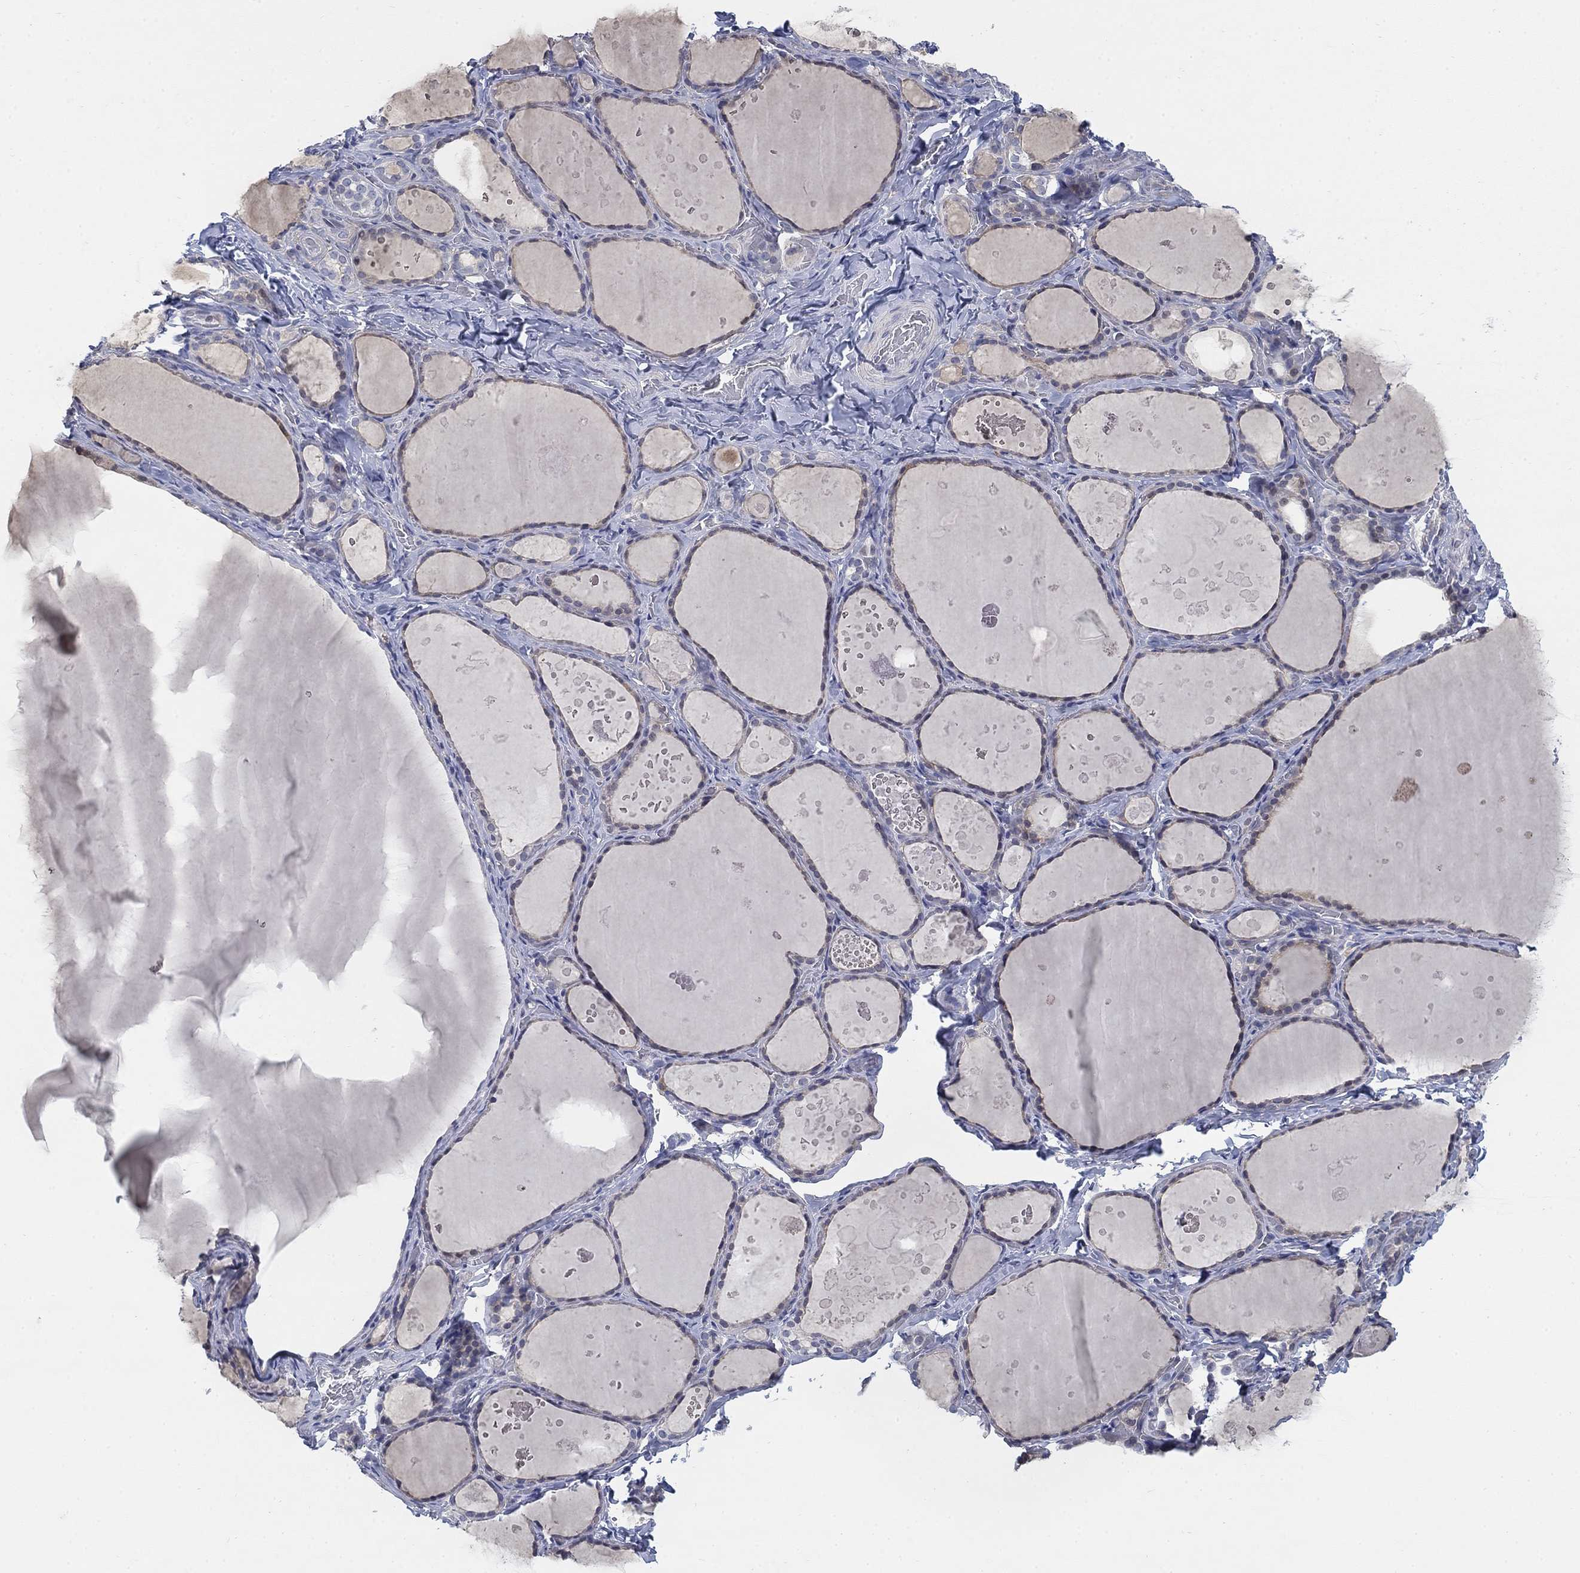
{"staining": {"intensity": "negative", "quantity": "none", "location": "none"}, "tissue": "thyroid gland", "cell_type": "Glandular cells", "image_type": "normal", "snomed": [{"axis": "morphology", "description": "Normal tissue, NOS"}, {"axis": "topography", "description": "Thyroid gland"}], "caption": "This is a micrograph of IHC staining of normal thyroid gland, which shows no expression in glandular cells.", "gene": "MYO3A", "patient": {"sex": "female", "age": 56}}